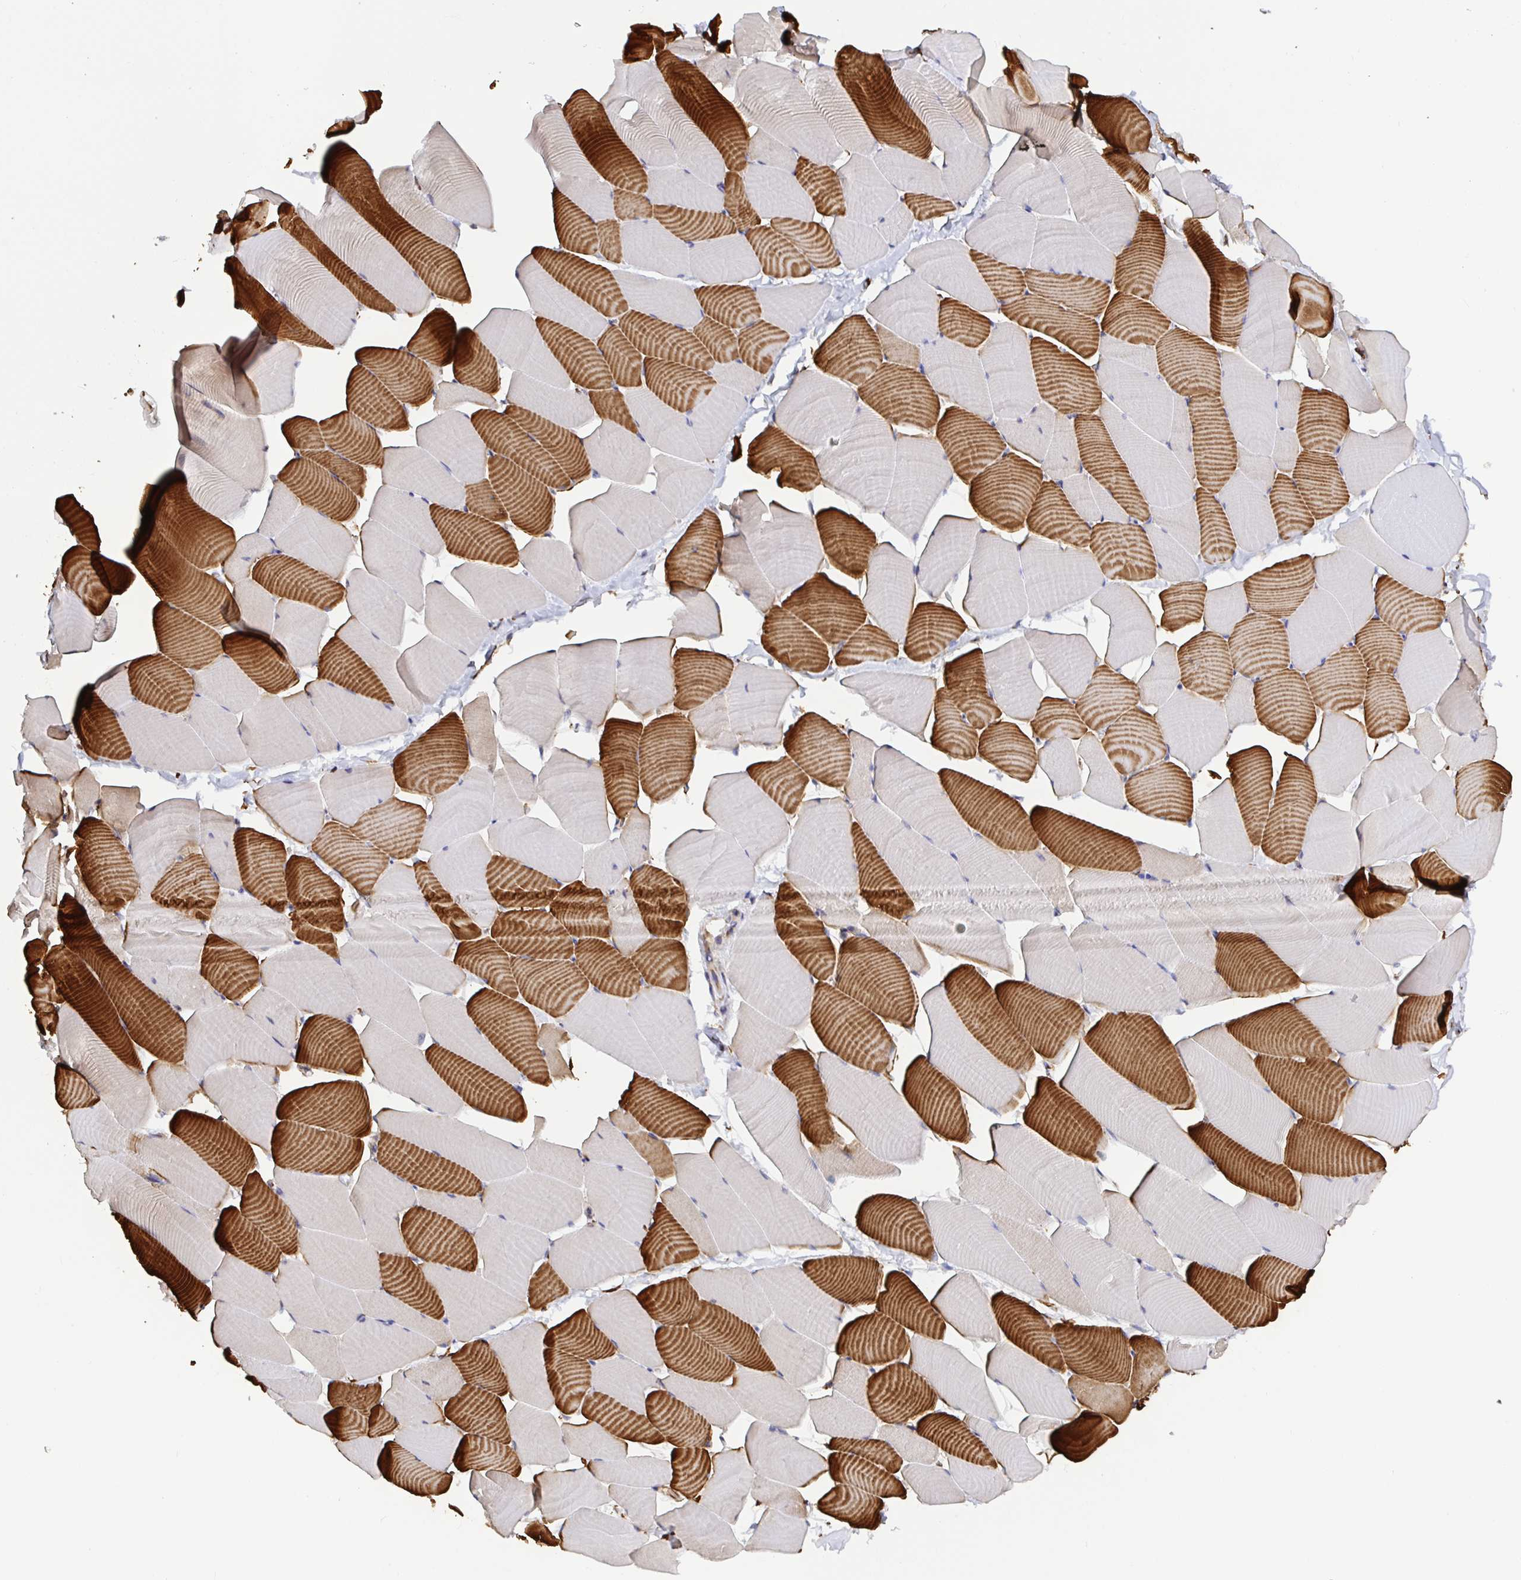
{"staining": {"intensity": "strong", "quantity": "25%-75%", "location": "cytoplasmic/membranous"}, "tissue": "skeletal muscle", "cell_type": "Myocytes", "image_type": "normal", "snomed": [{"axis": "morphology", "description": "Normal tissue, NOS"}, {"axis": "topography", "description": "Skeletal muscle"}], "caption": "DAB (3,3'-diaminobenzidine) immunohistochemical staining of normal skeletal muscle exhibits strong cytoplasmic/membranous protein positivity in about 25%-75% of myocytes. The staining is performed using DAB (3,3'-diaminobenzidine) brown chromogen to label protein expression. The nuclei are counter-stained blue using hematoxylin.", "gene": "MAOA", "patient": {"sex": "male", "age": 25}}